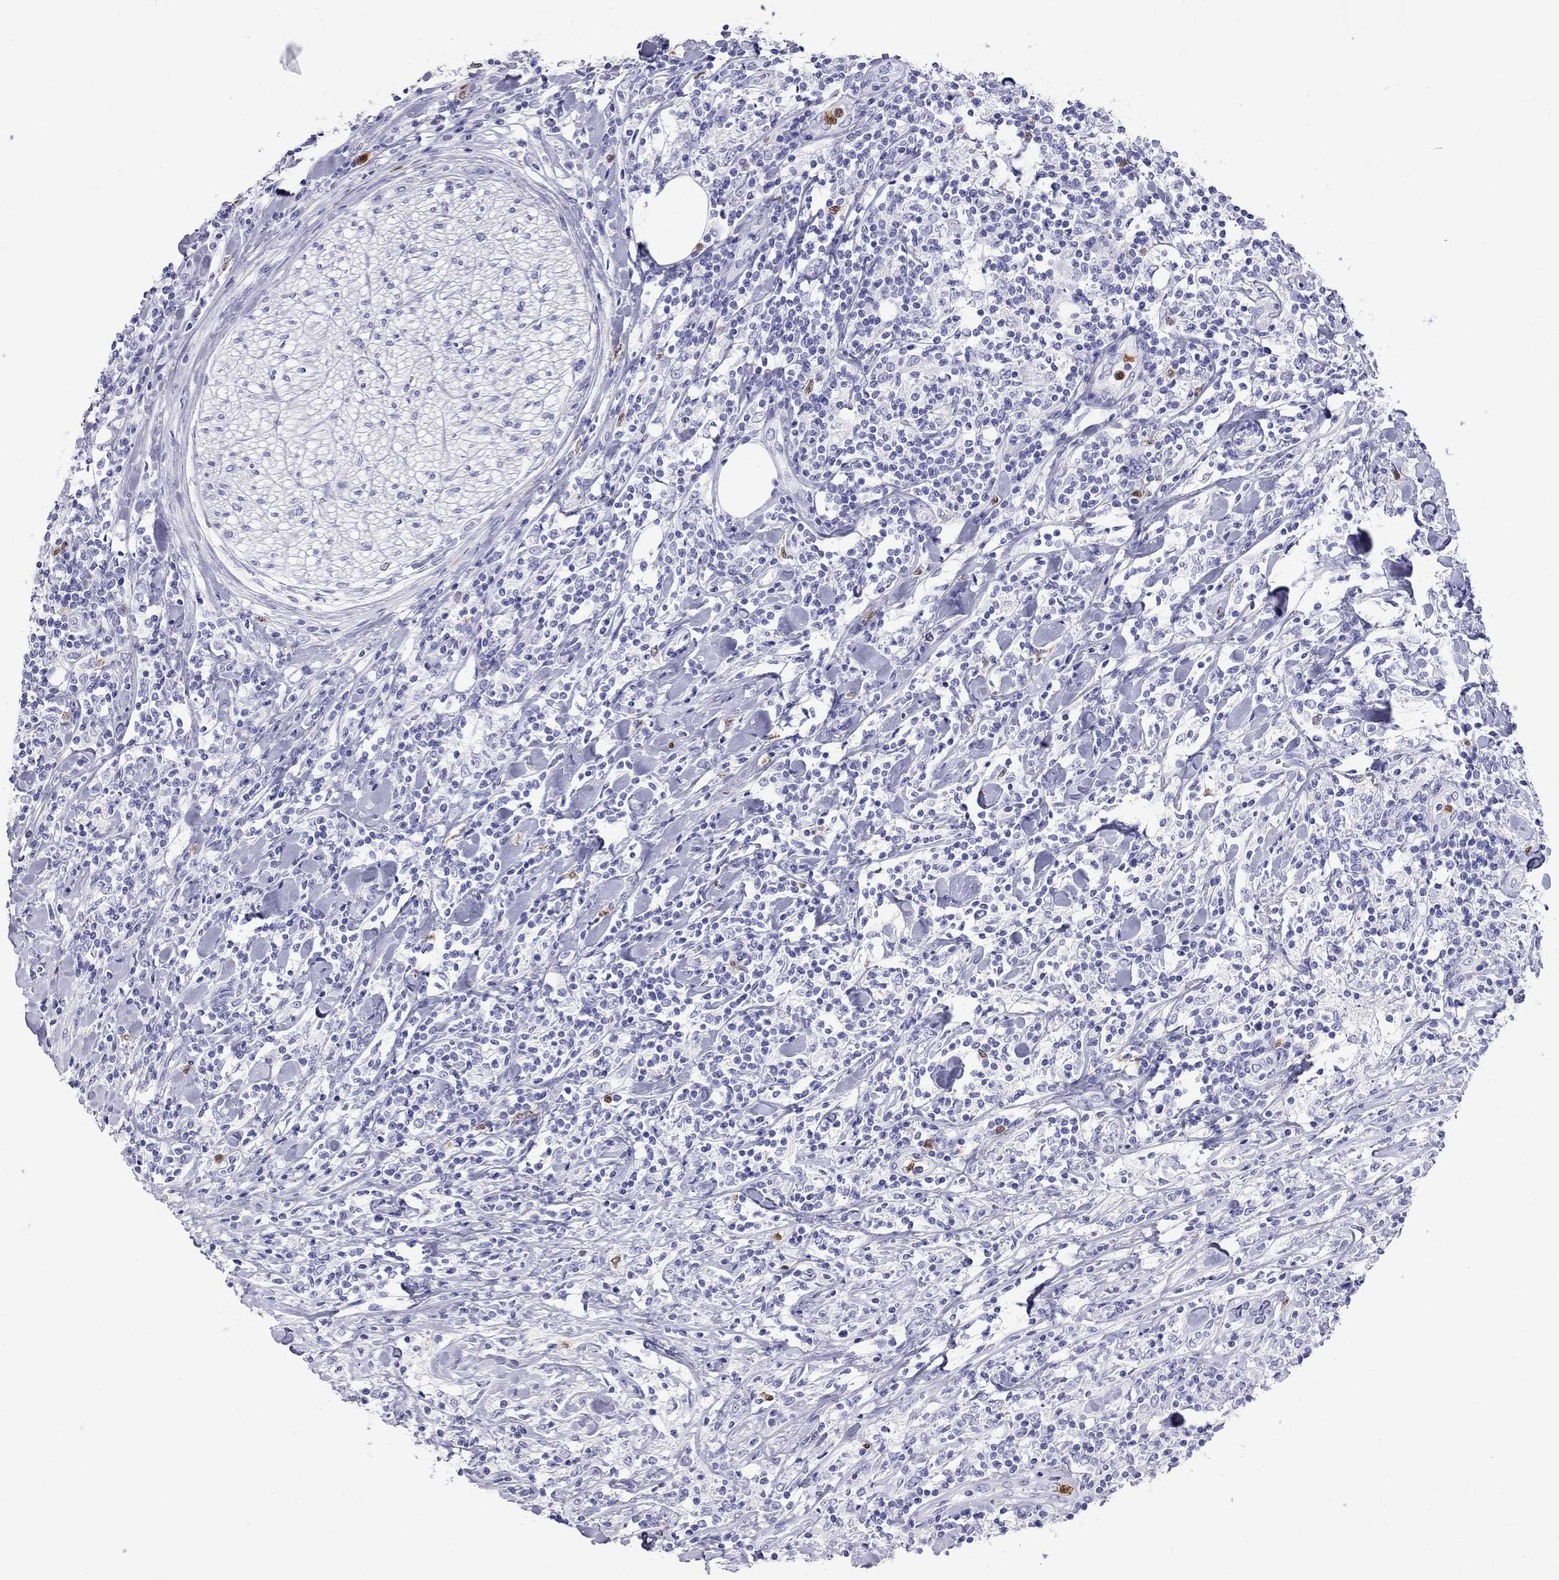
{"staining": {"intensity": "negative", "quantity": "none", "location": "none"}, "tissue": "lymphoma", "cell_type": "Tumor cells", "image_type": "cancer", "snomed": [{"axis": "morphology", "description": "Malignant lymphoma, non-Hodgkin's type, High grade"}, {"axis": "topography", "description": "Lymph node"}], "caption": "A histopathology image of human malignant lymphoma, non-Hodgkin's type (high-grade) is negative for staining in tumor cells.", "gene": "SLAMF1", "patient": {"sex": "female", "age": 84}}